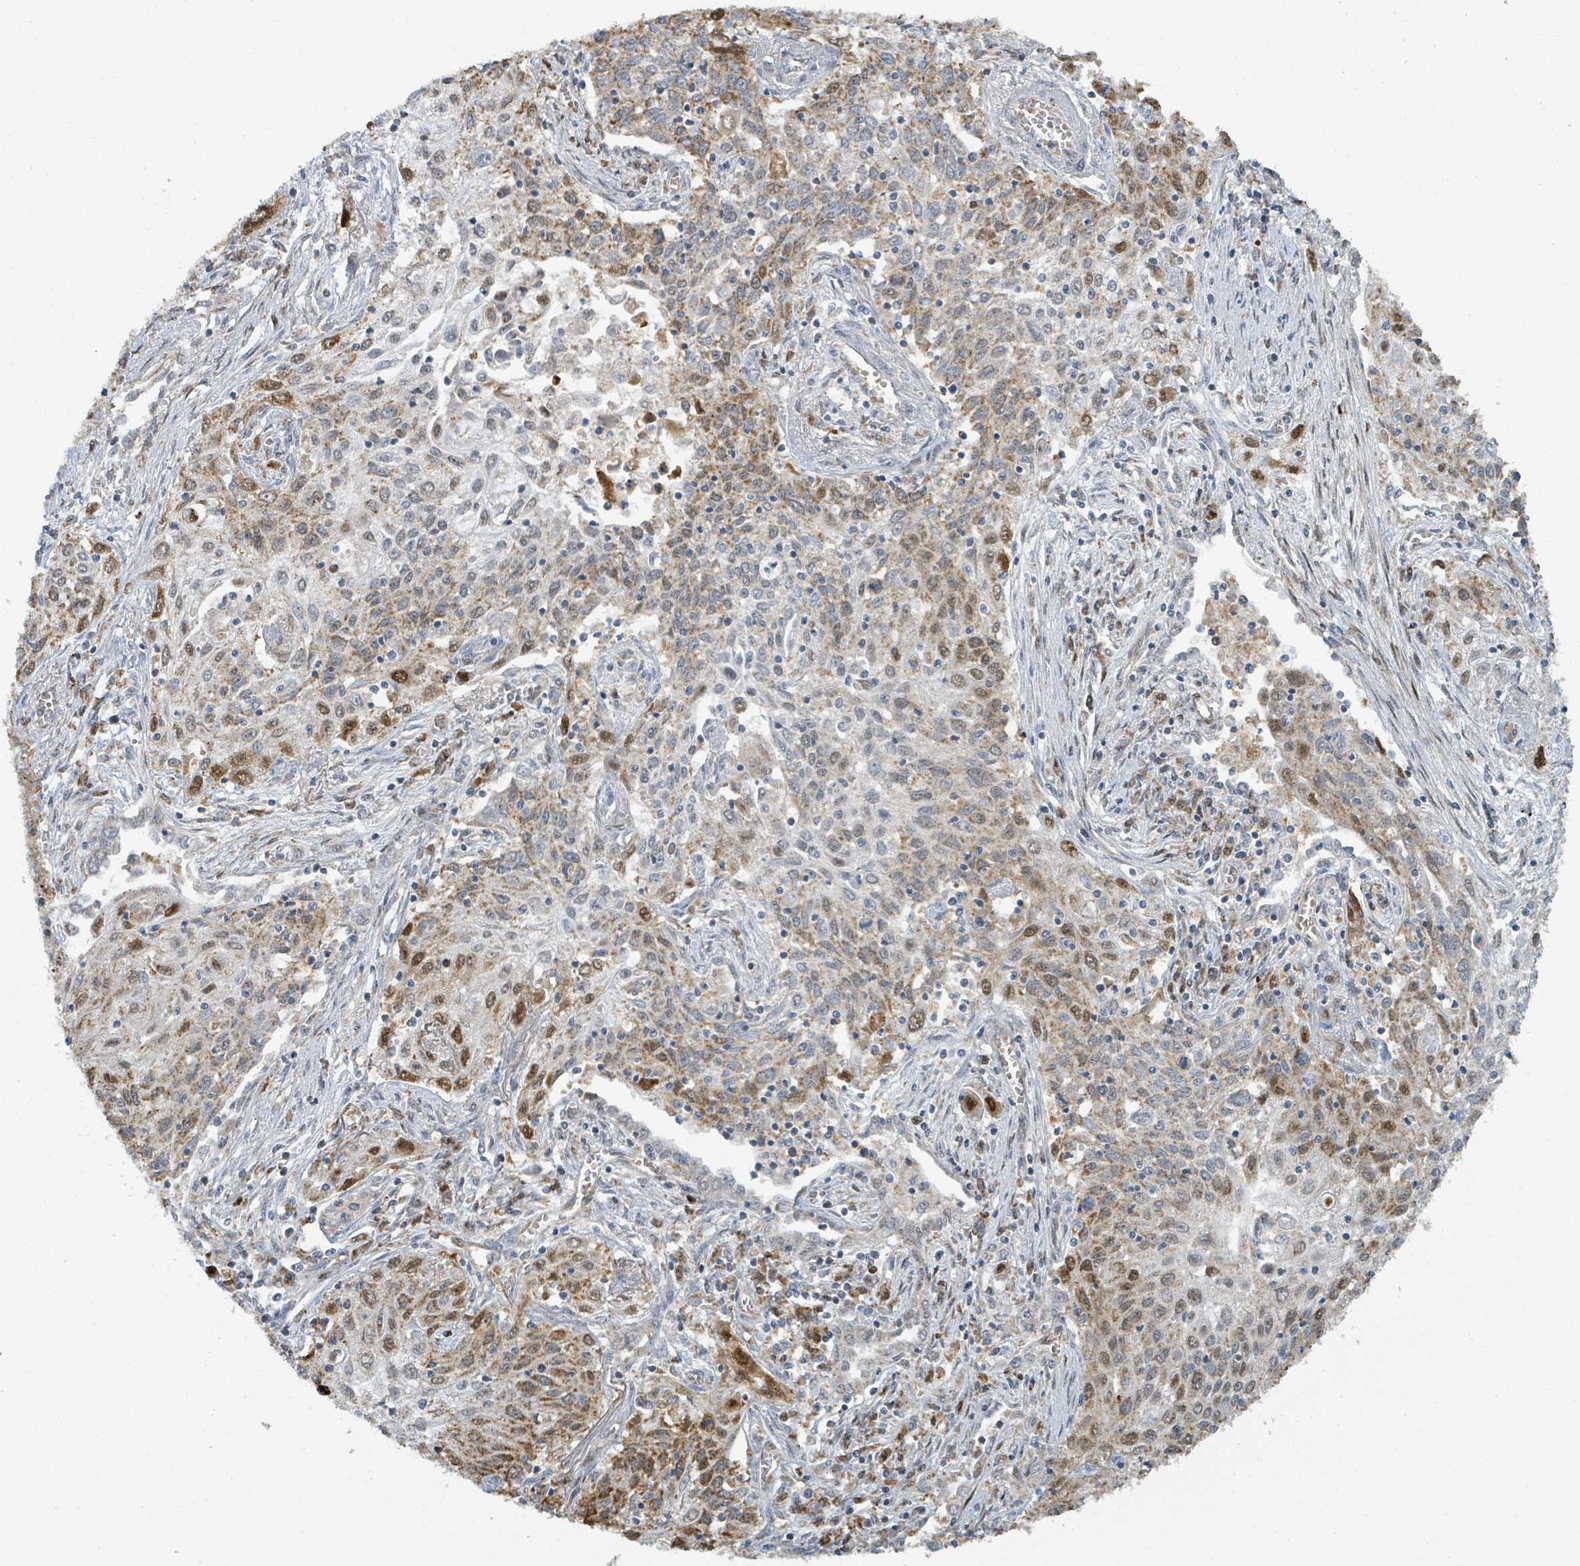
{"staining": {"intensity": "moderate", "quantity": ">75%", "location": "cytoplasmic/membranous,nuclear"}, "tissue": "lung cancer", "cell_type": "Tumor cells", "image_type": "cancer", "snomed": [{"axis": "morphology", "description": "Squamous cell carcinoma, NOS"}, {"axis": "topography", "description": "Lung"}], "caption": "A brown stain shows moderate cytoplasmic/membranous and nuclear expression of a protein in lung cancer (squamous cell carcinoma) tumor cells. Nuclei are stained in blue.", "gene": "PSMB7", "patient": {"sex": "female", "age": 69}}